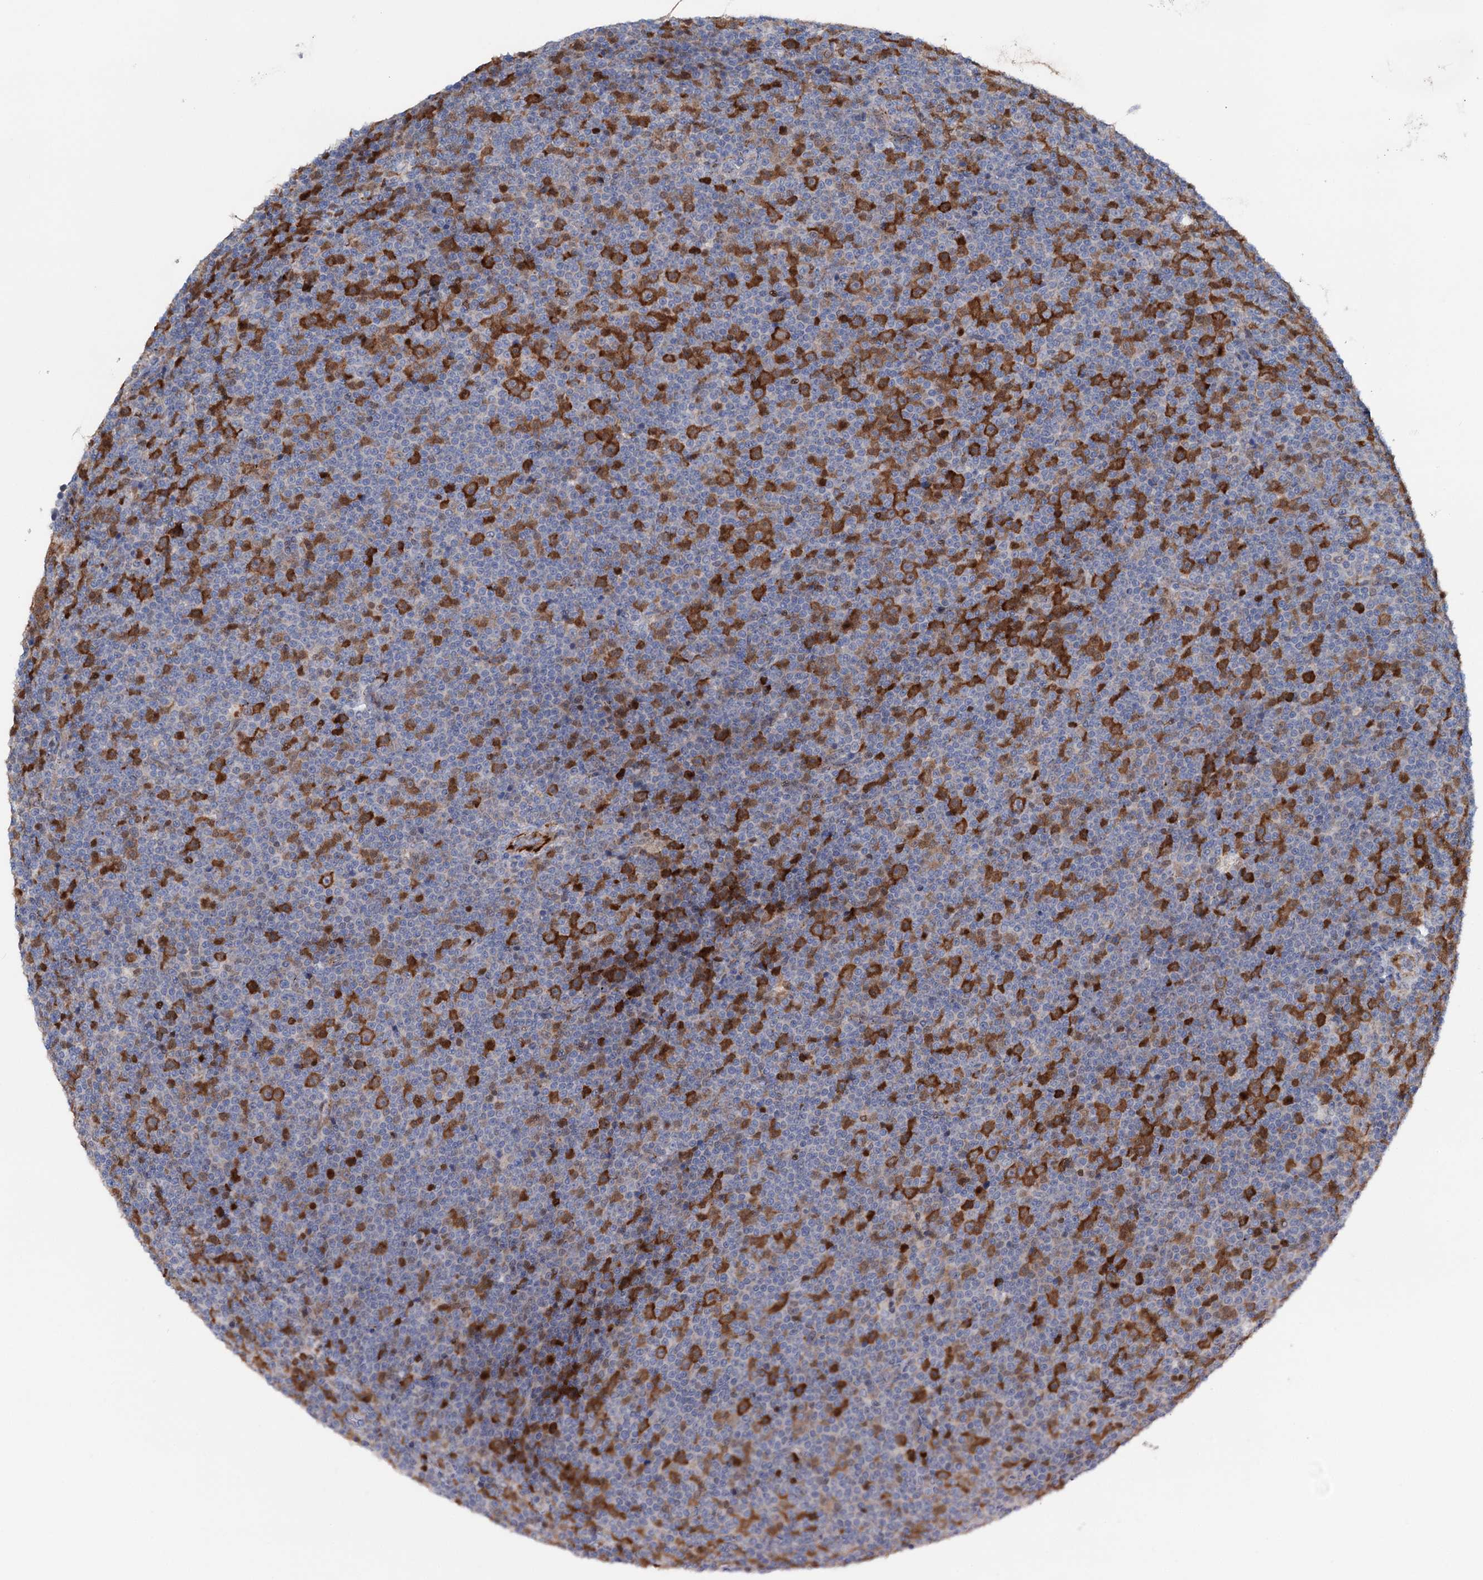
{"staining": {"intensity": "strong", "quantity": "25%-75%", "location": "cytoplasmic/membranous"}, "tissue": "lymphoma", "cell_type": "Tumor cells", "image_type": "cancer", "snomed": [{"axis": "morphology", "description": "Malignant lymphoma, non-Hodgkin's type, Low grade"}, {"axis": "topography", "description": "Lymph node"}], "caption": "Tumor cells demonstrate strong cytoplasmic/membranous staining in about 25%-75% of cells in malignant lymphoma, non-Hodgkin's type (low-grade).", "gene": "NCAPD2", "patient": {"sex": "female", "age": 67}}